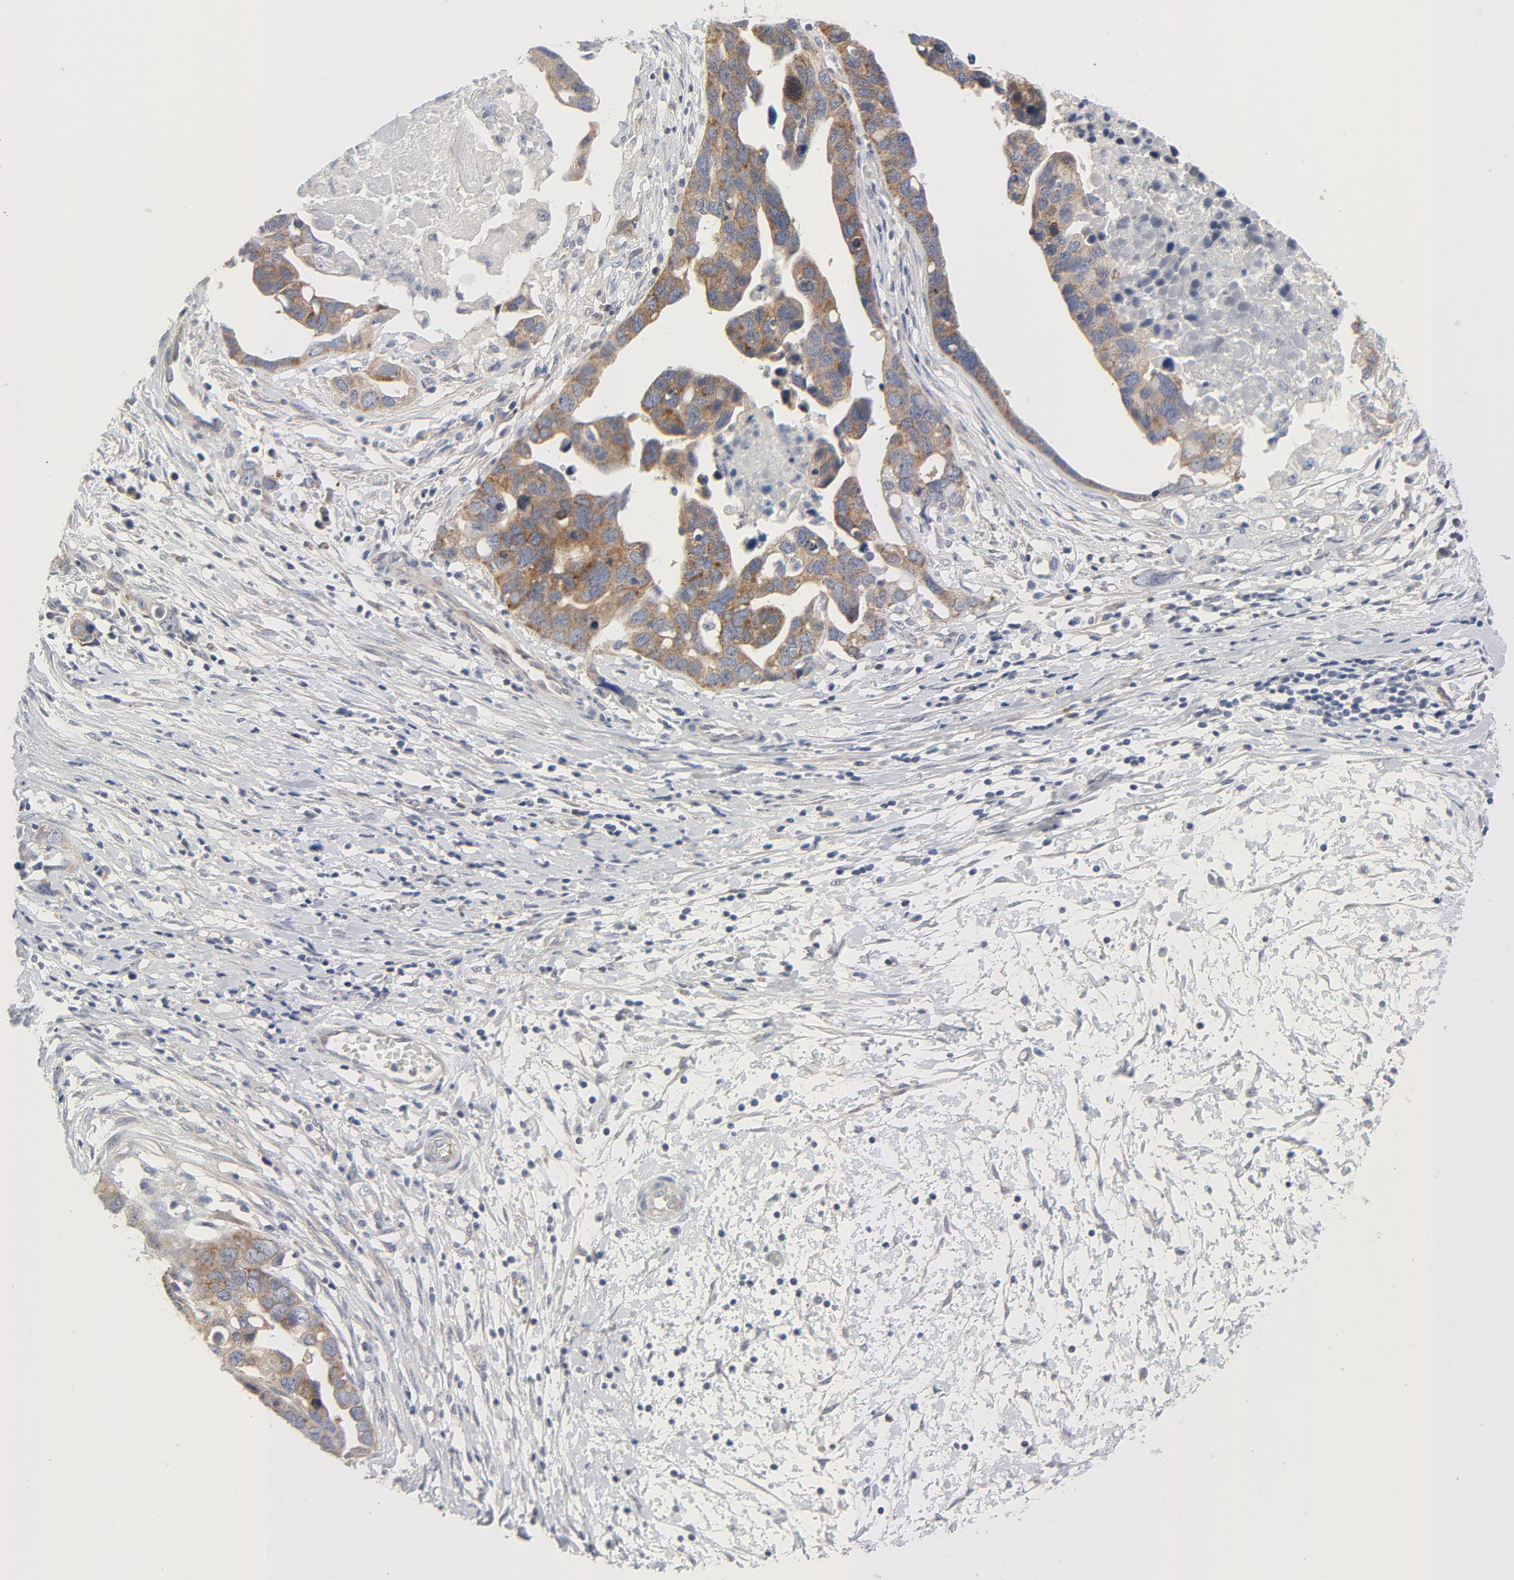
{"staining": {"intensity": "moderate", "quantity": ">75%", "location": "cytoplasmic/membranous"}, "tissue": "ovarian cancer", "cell_type": "Tumor cells", "image_type": "cancer", "snomed": [{"axis": "morphology", "description": "Cystadenocarcinoma, serous, NOS"}, {"axis": "topography", "description": "Ovary"}], "caption": "The image demonstrates immunohistochemical staining of ovarian serous cystadenocarcinoma. There is moderate cytoplasmic/membranous expression is seen in approximately >75% of tumor cells. The protein is shown in brown color, while the nuclei are stained blue.", "gene": "BAD", "patient": {"sex": "female", "age": 54}}